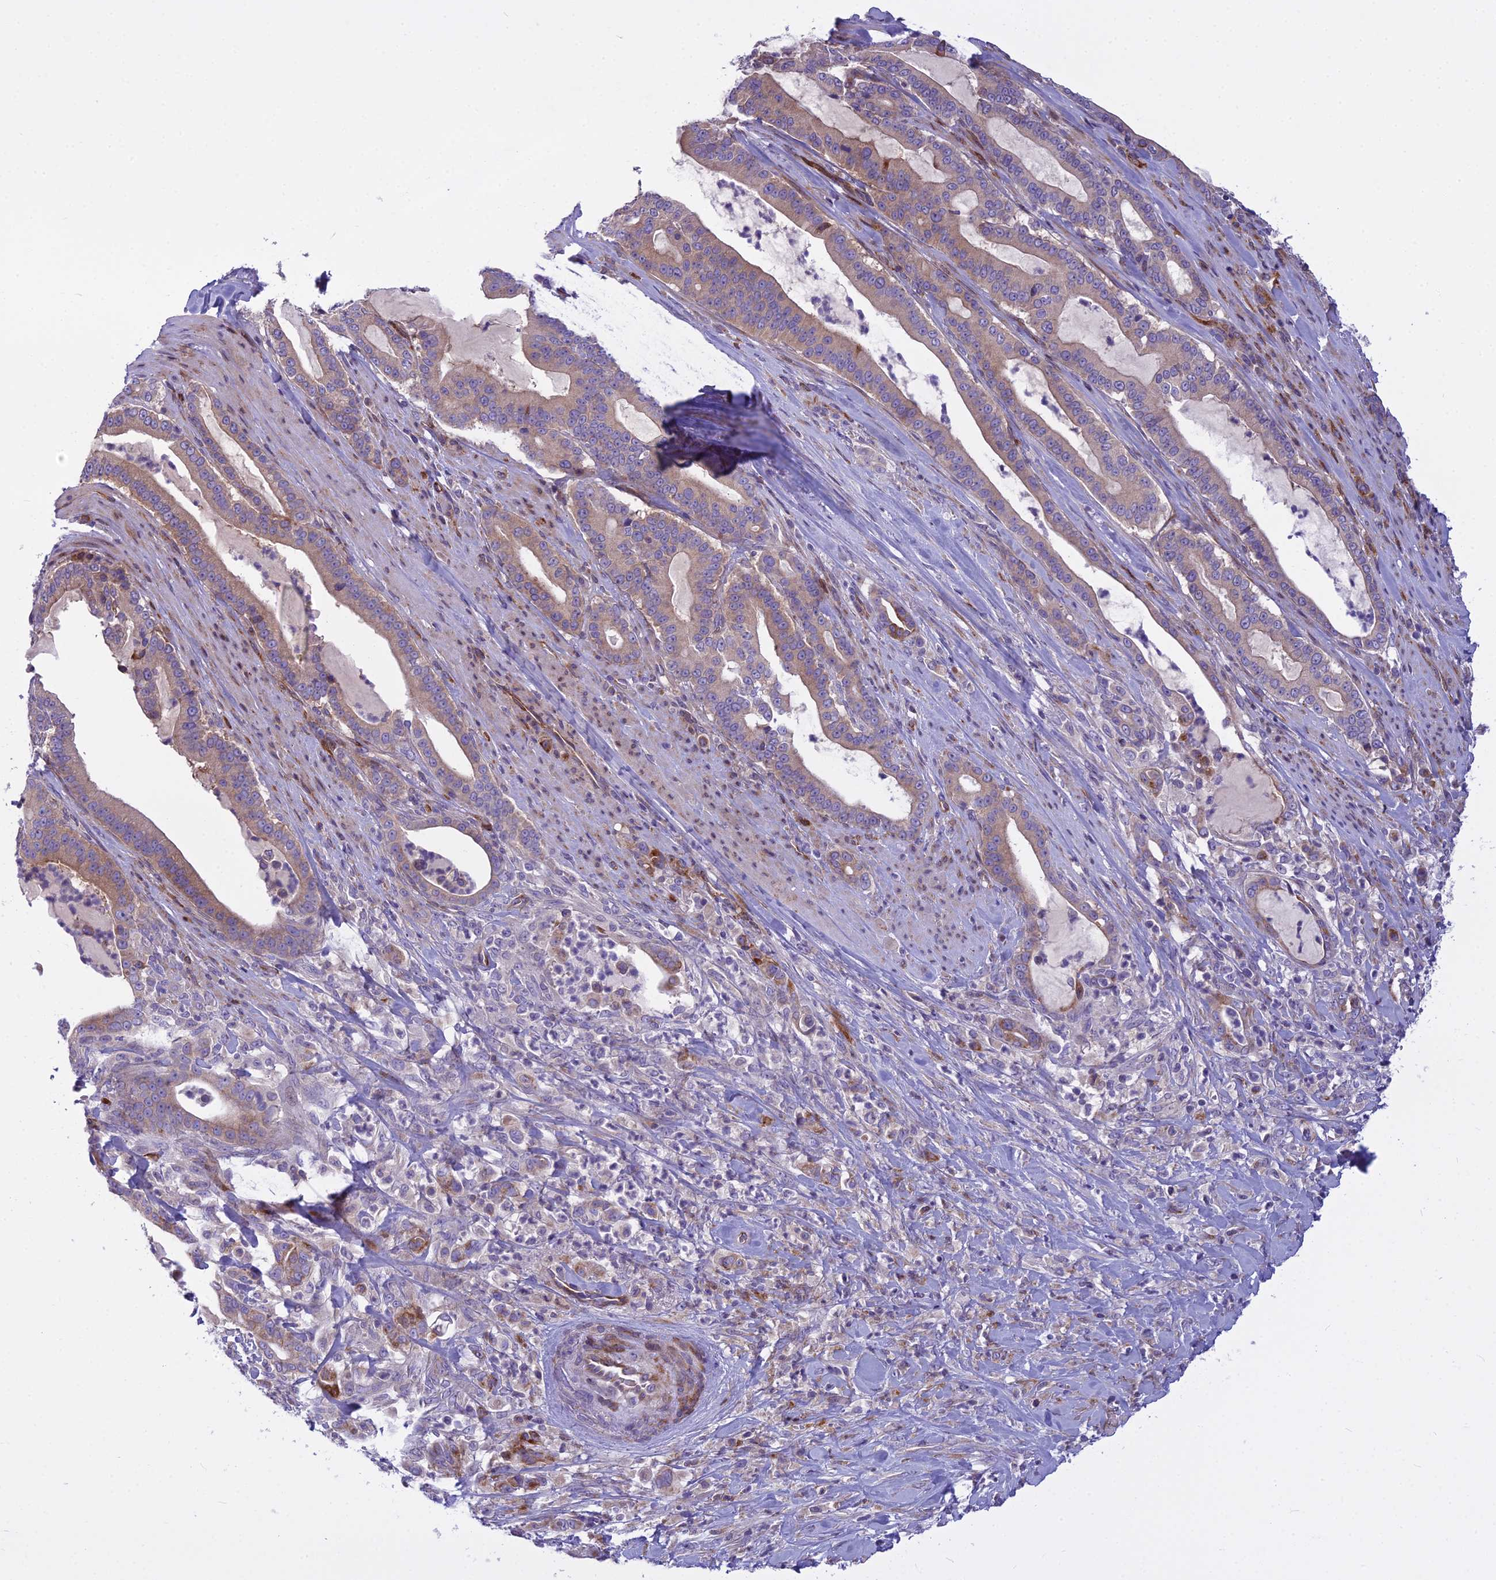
{"staining": {"intensity": "weak", "quantity": "25%-75%", "location": "cytoplasmic/membranous"}, "tissue": "pancreatic cancer", "cell_type": "Tumor cells", "image_type": "cancer", "snomed": [{"axis": "morphology", "description": "Adenocarcinoma, NOS"}, {"axis": "topography", "description": "Pancreas"}], "caption": "Human pancreatic cancer (adenocarcinoma) stained with a brown dye demonstrates weak cytoplasmic/membranous positive positivity in about 25%-75% of tumor cells.", "gene": "PCDHB14", "patient": {"sex": "male", "age": 63}}